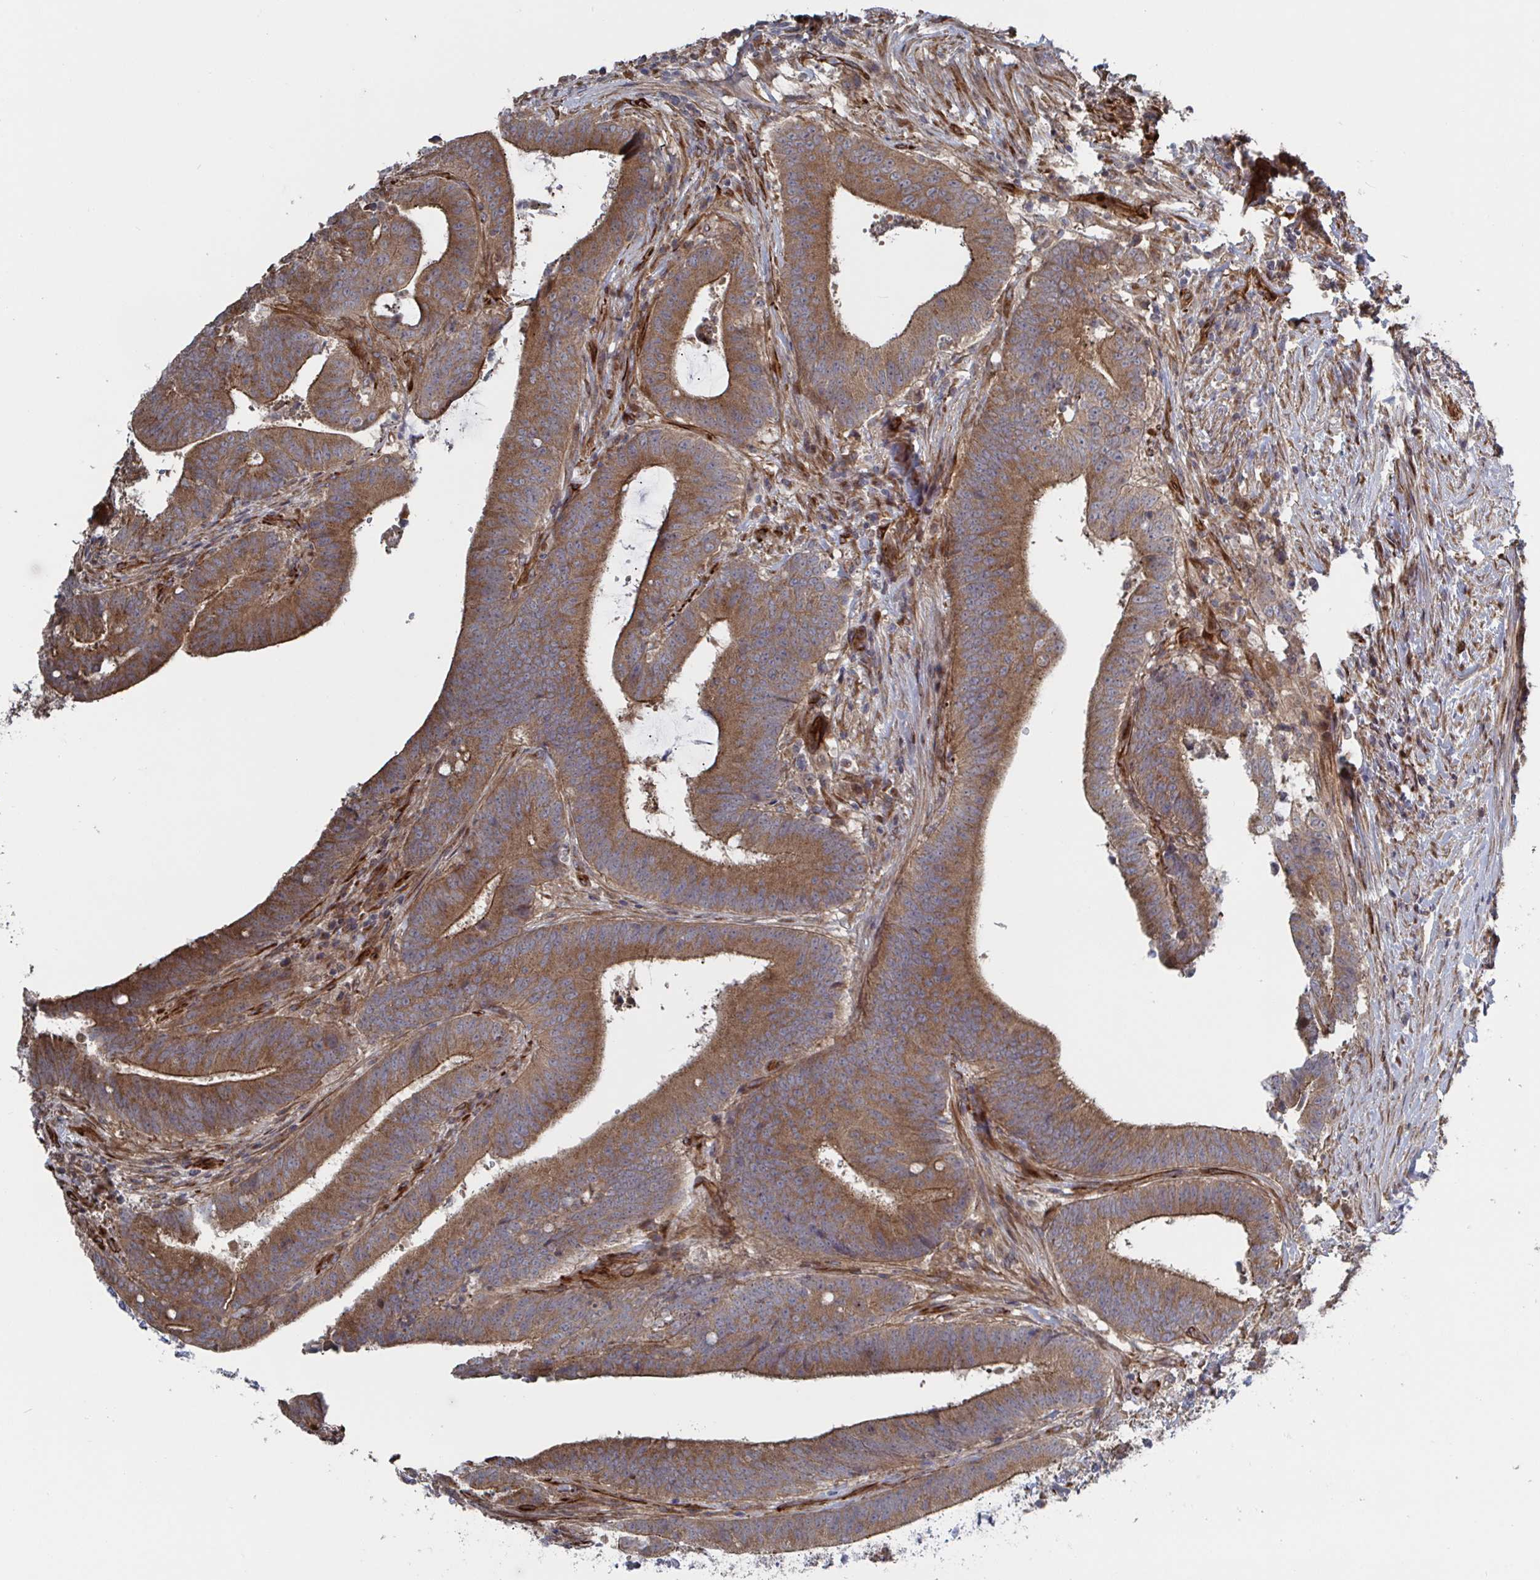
{"staining": {"intensity": "moderate", "quantity": ">75%", "location": "cytoplasmic/membranous"}, "tissue": "colorectal cancer", "cell_type": "Tumor cells", "image_type": "cancer", "snomed": [{"axis": "morphology", "description": "Adenocarcinoma, NOS"}, {"axis": "topography", "description": "Colon"}], "caption": "Human colorectal adenocarcinoma stained with a brown dye displays moderate cytoplasmic/membranous positive expression in approximately >75% of tumor cells.", "gene": "DVL3", "patient": {"sex": "female", "age": 43}}